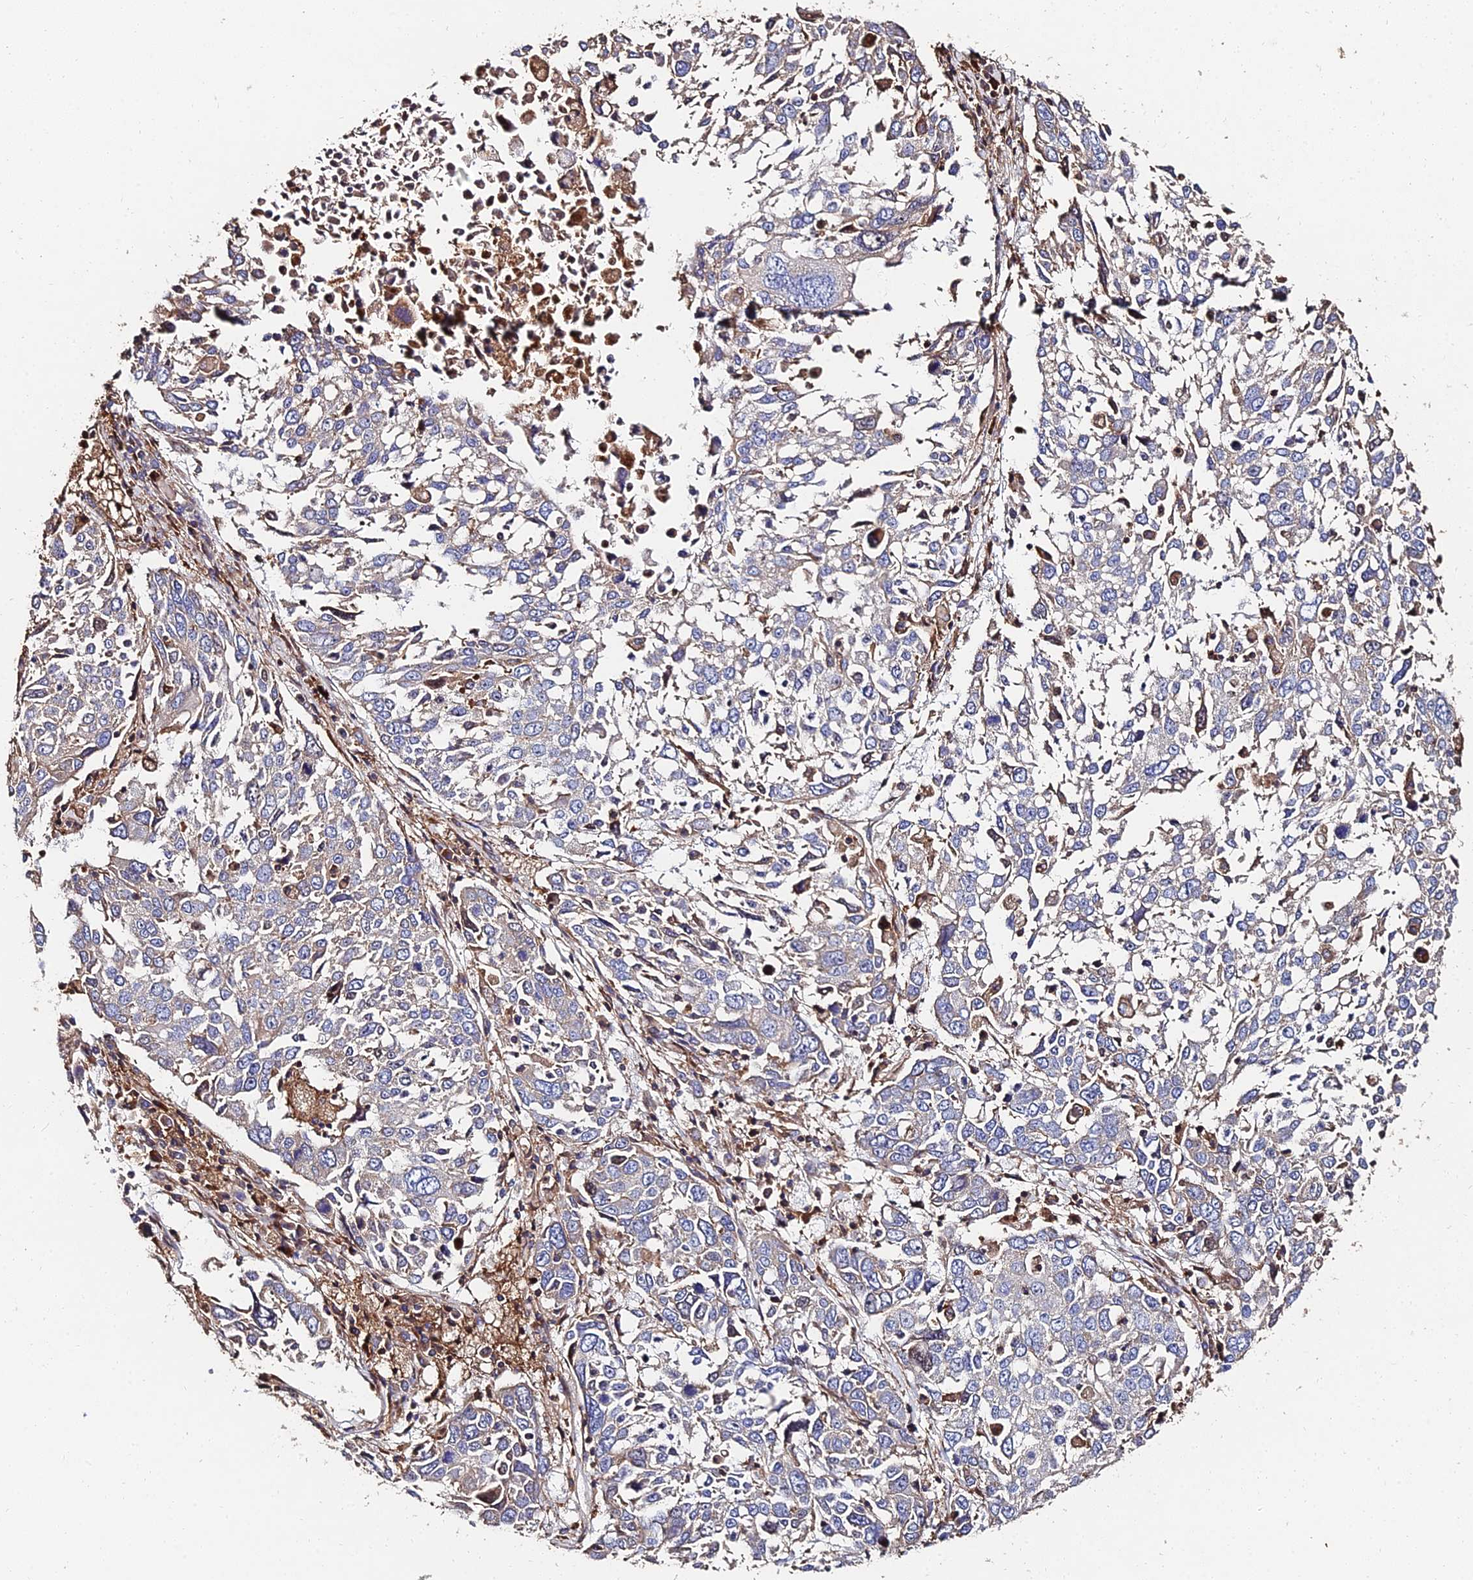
{"staining": {"intensity": "negative", "quantity": "none", "location": "none"}, "tissue": "lung cancer", "cell_type": "Tumor cells", "image_type": "cancer", "snomed": [{"axis": "morphology", "description": "Squamous cell carcinoma, NOS"}, {"axis": "topography", "description": "Lung"}], "caption": "DAB (3,3'-diaminobenzidine) immunohistochemical staining of lung cancer demonstrates no significant expression in tumor cells. (Immunohistochemistry, brightfield microscopy, high magnification).", "gene": "EXT1", "patient": {"sex": "male", "age": 65}}